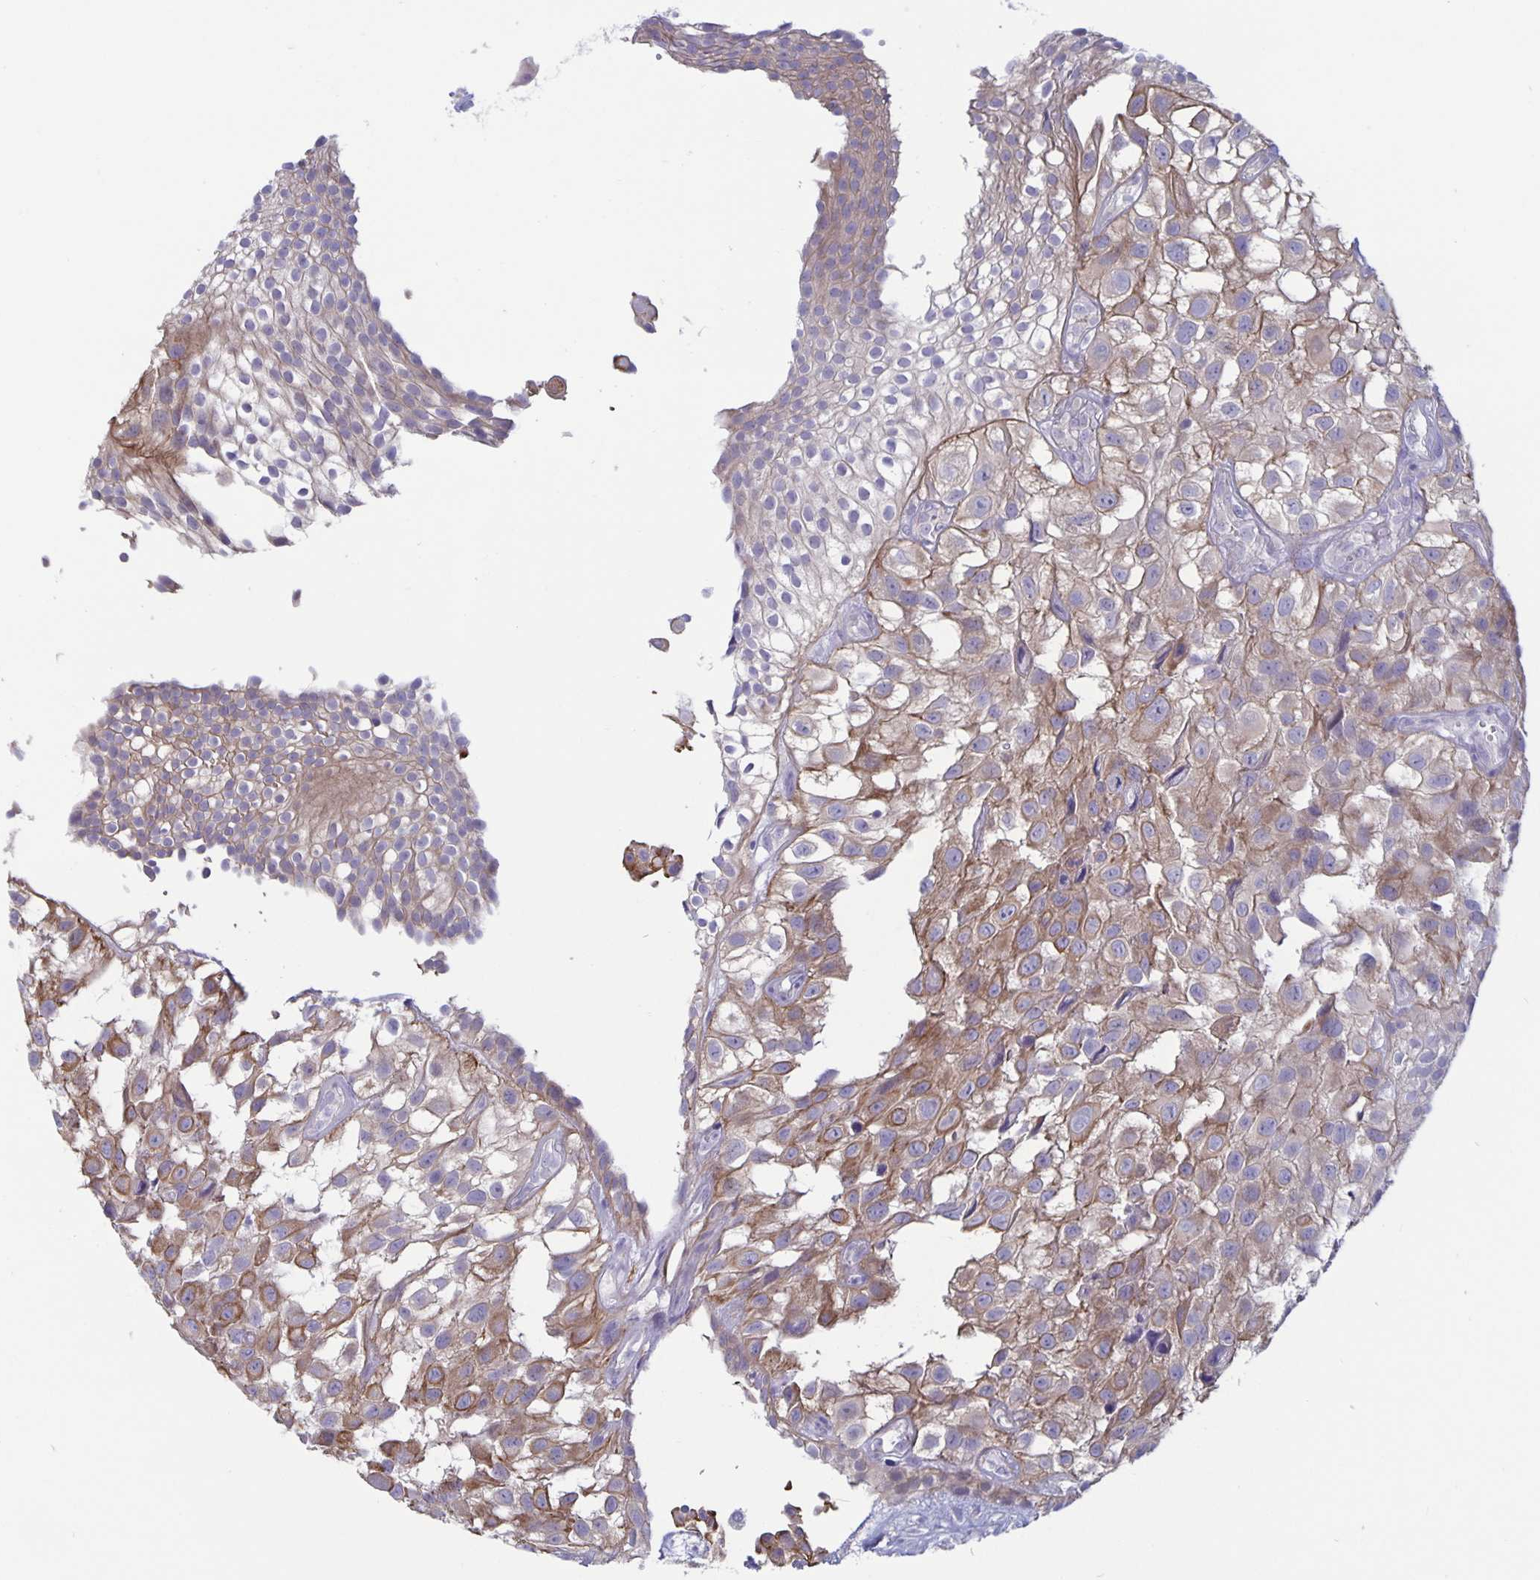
{"staining": {"intensity": "moderate", "quantity": "25%-75%", "location": "cytoplasmic/membranous"}, "tissue": "urothelial cancer", "cell_type": "Tumor cells", "image_type": "cancer", "snomed": [{"axis": "morphology", "description": "Urothelial carcinoma, High grade"}, {"axis": "topography", "description": "Urinary bladder"}], "caption": "Immunohistochemistry (IHC) photomicrograph of human high-grade urothelial carcinoma stained for a protein (brown), which demonstrates medium levels of moderate cytoplasmic/membranous staining in approximately 25%-75% of tumor cells.", "gene": "PLCB3", "patient": {"sex": "male", "age": 56}}